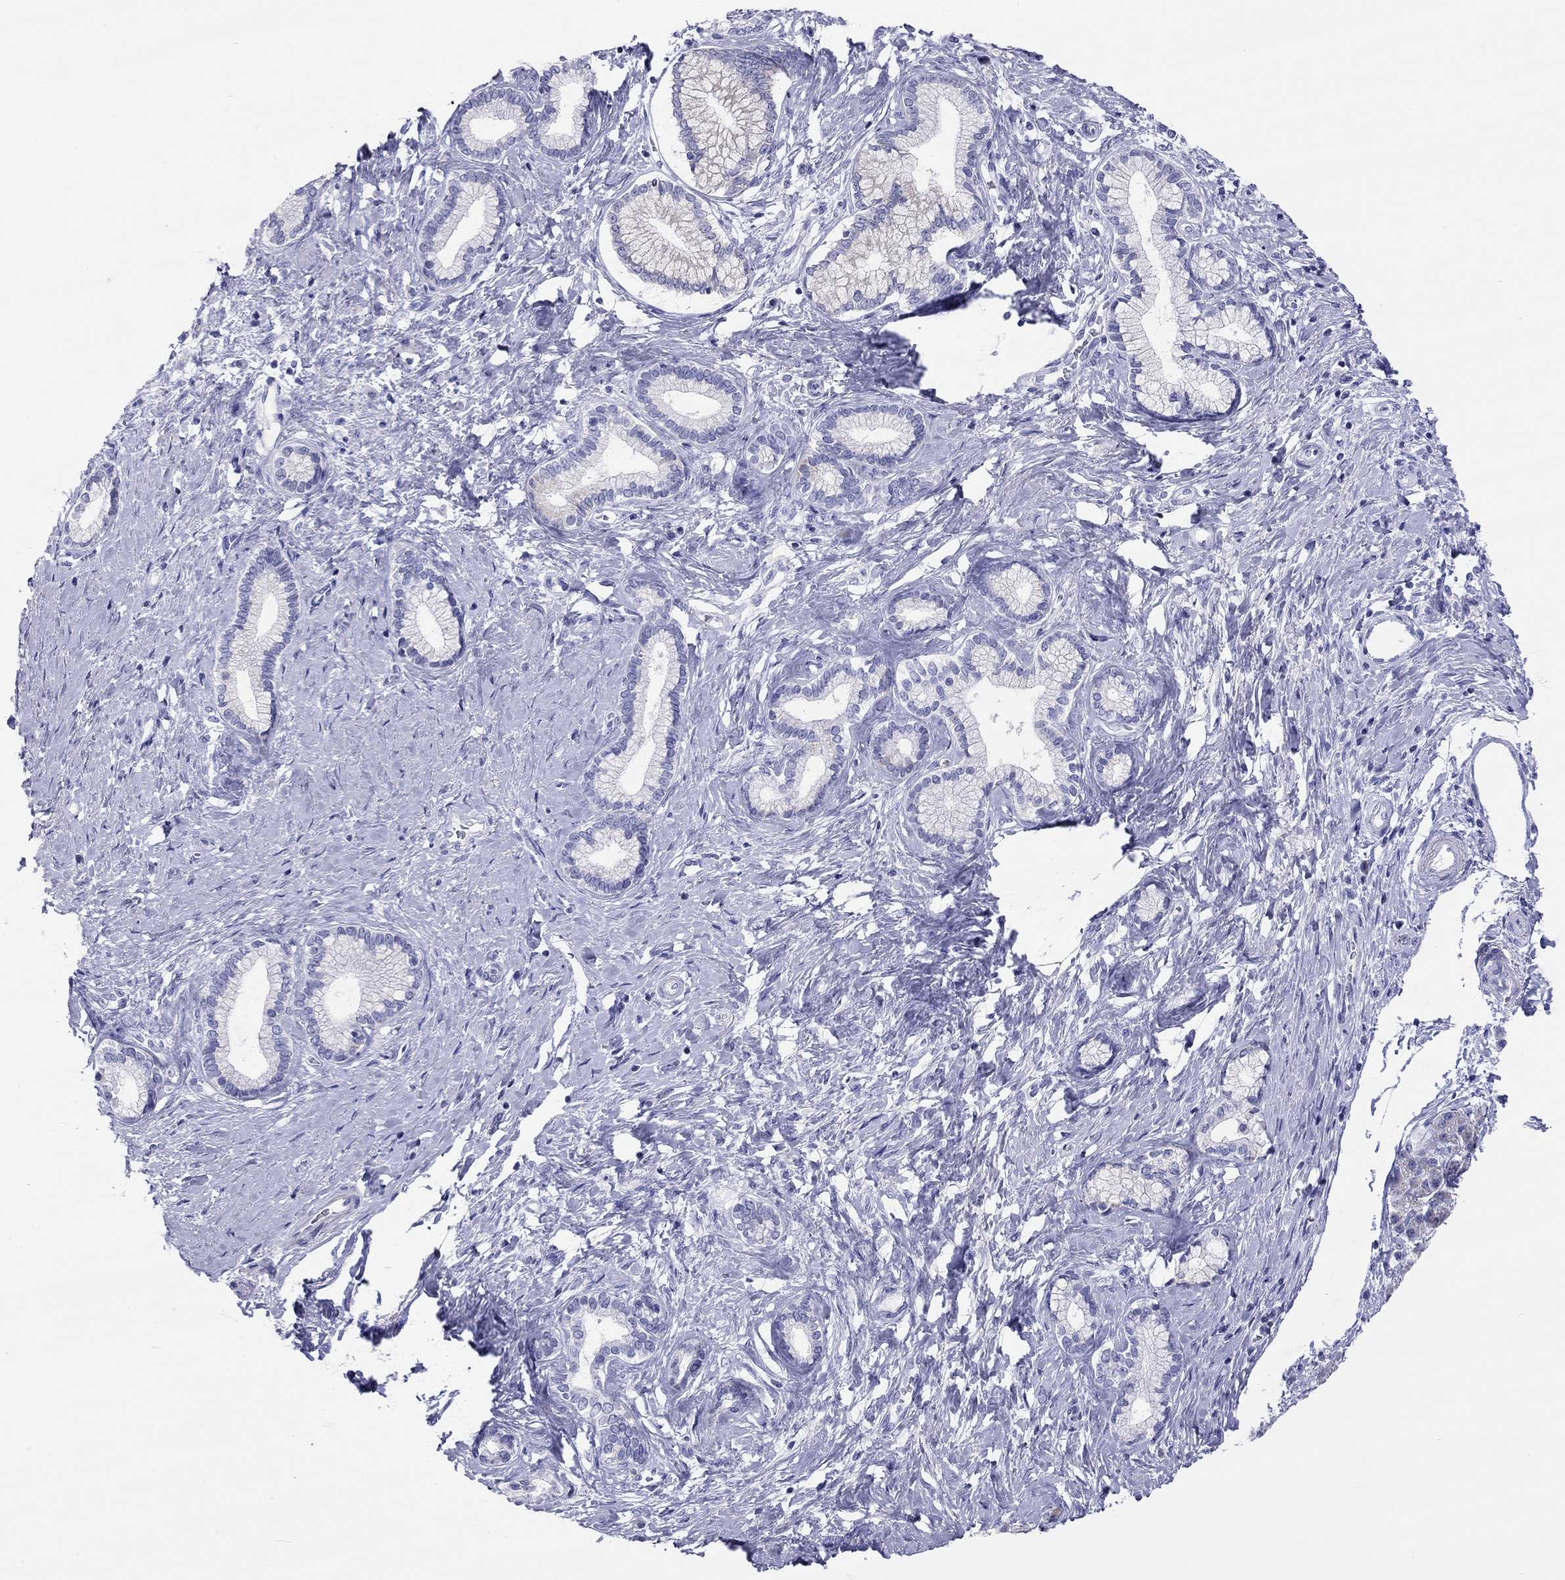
{"staining": {"intensity": "negative", "quantity": "none", "location": "none"}, "tissue": "pancreatic cancer", "cell_type": "Tumor cells", "image_type": "cancer", "snomed": [{"axis": "morphology", "description": "Adenocarcinoma, NOS"}, {"axis": "topography", "description": "Pancreas"}], "caption": "Pancreatic adenocarcinoma stained for a protein using IHC demonstrates no expression tumor cells.", "gene": "DPY19L2", "patient": {"sex": "female", "age": 73}}